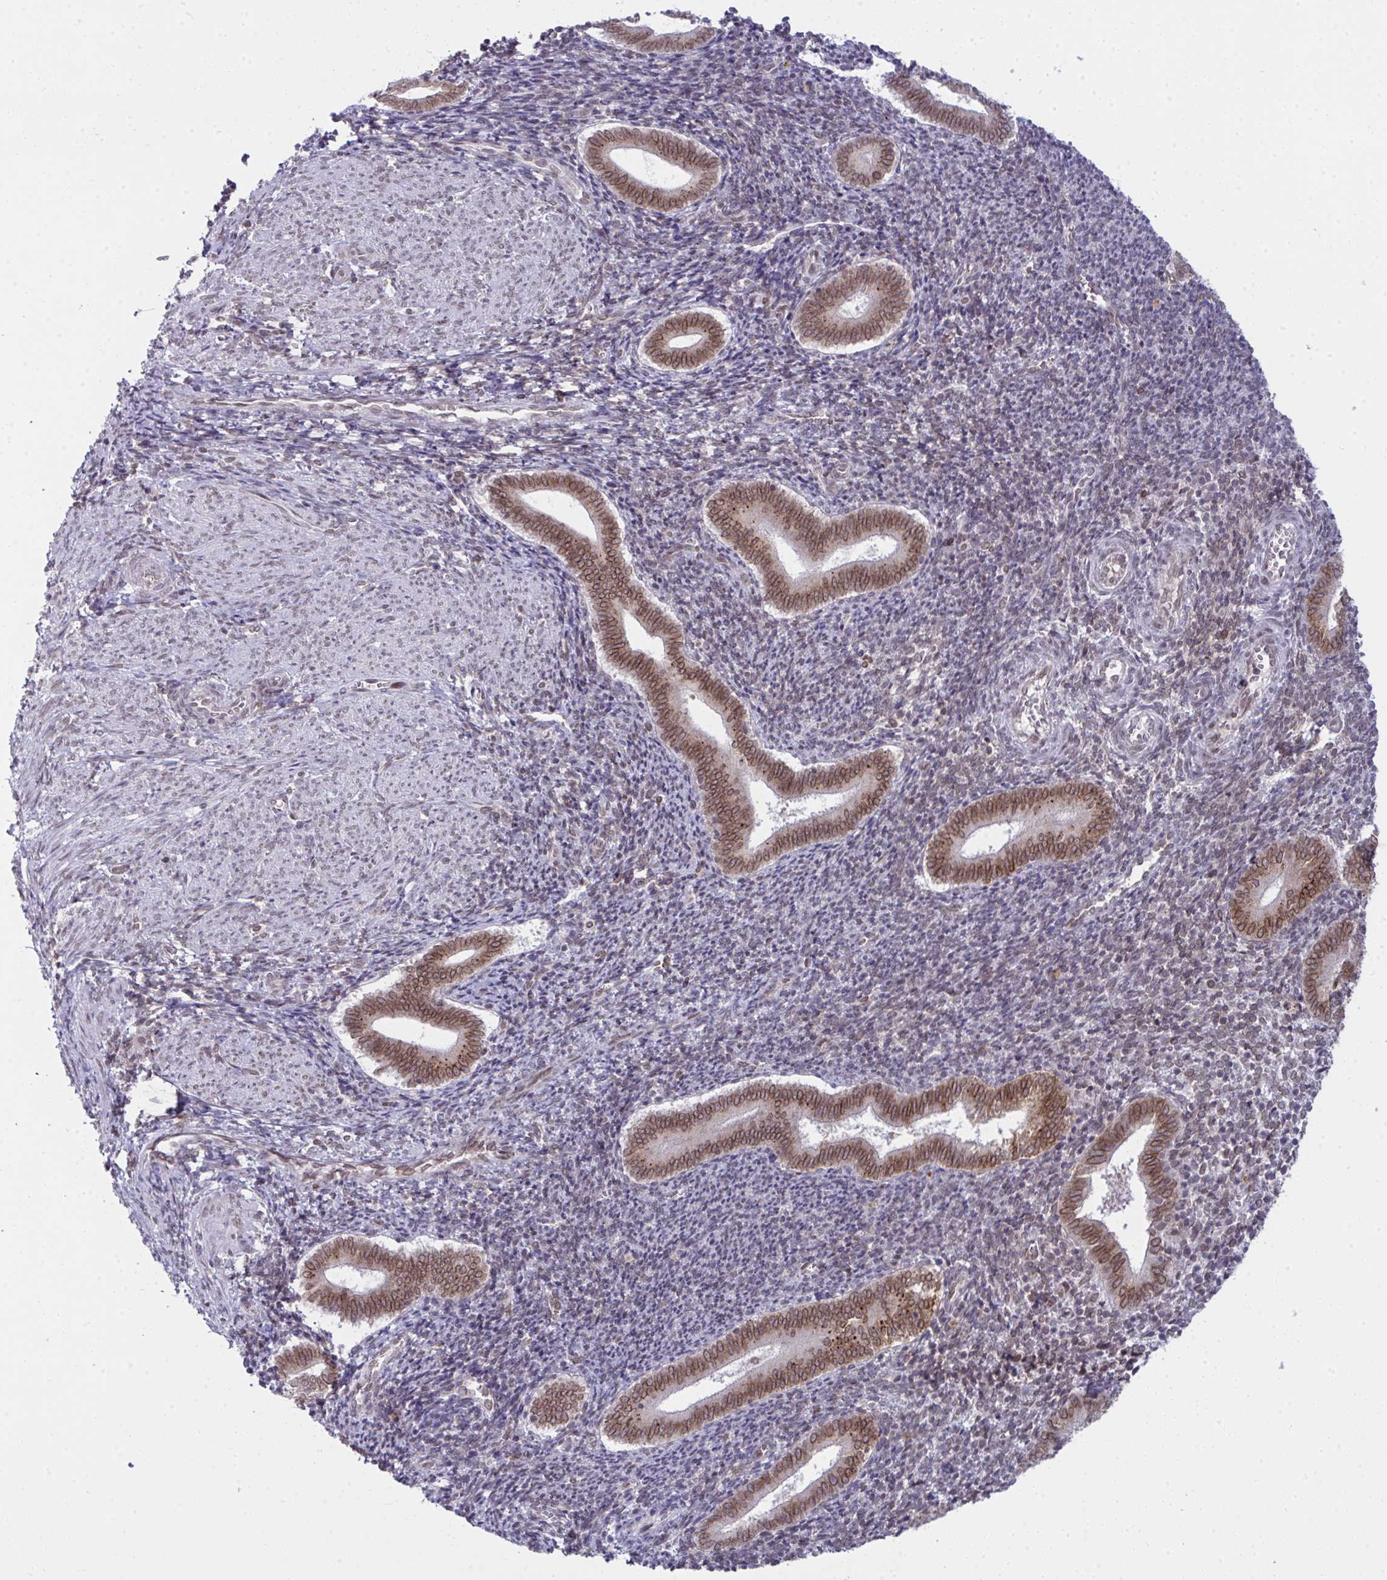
{"staining": {"intensity": "negative", "quantity": "none", "location": "none"}, "tissue": "endometrium", "cell_type": "Cells in endometrial stroma", "image_type": "normal", "snomed": [{"axis": "morphology", "description": "Normal tissue, NOS"}, {"axis": "topography", "description": "Endometrium"}], "caption": "Immunohistochemistry (IHC) photomicrograph of benign endometrium: human endometrium stained with DAB (3,3'-diaminobenzidine) displays no significant protein staining in cells in endometrial stroma.", "gene": "RANBP2", "patient": {"sex": "female", "age": 25}}